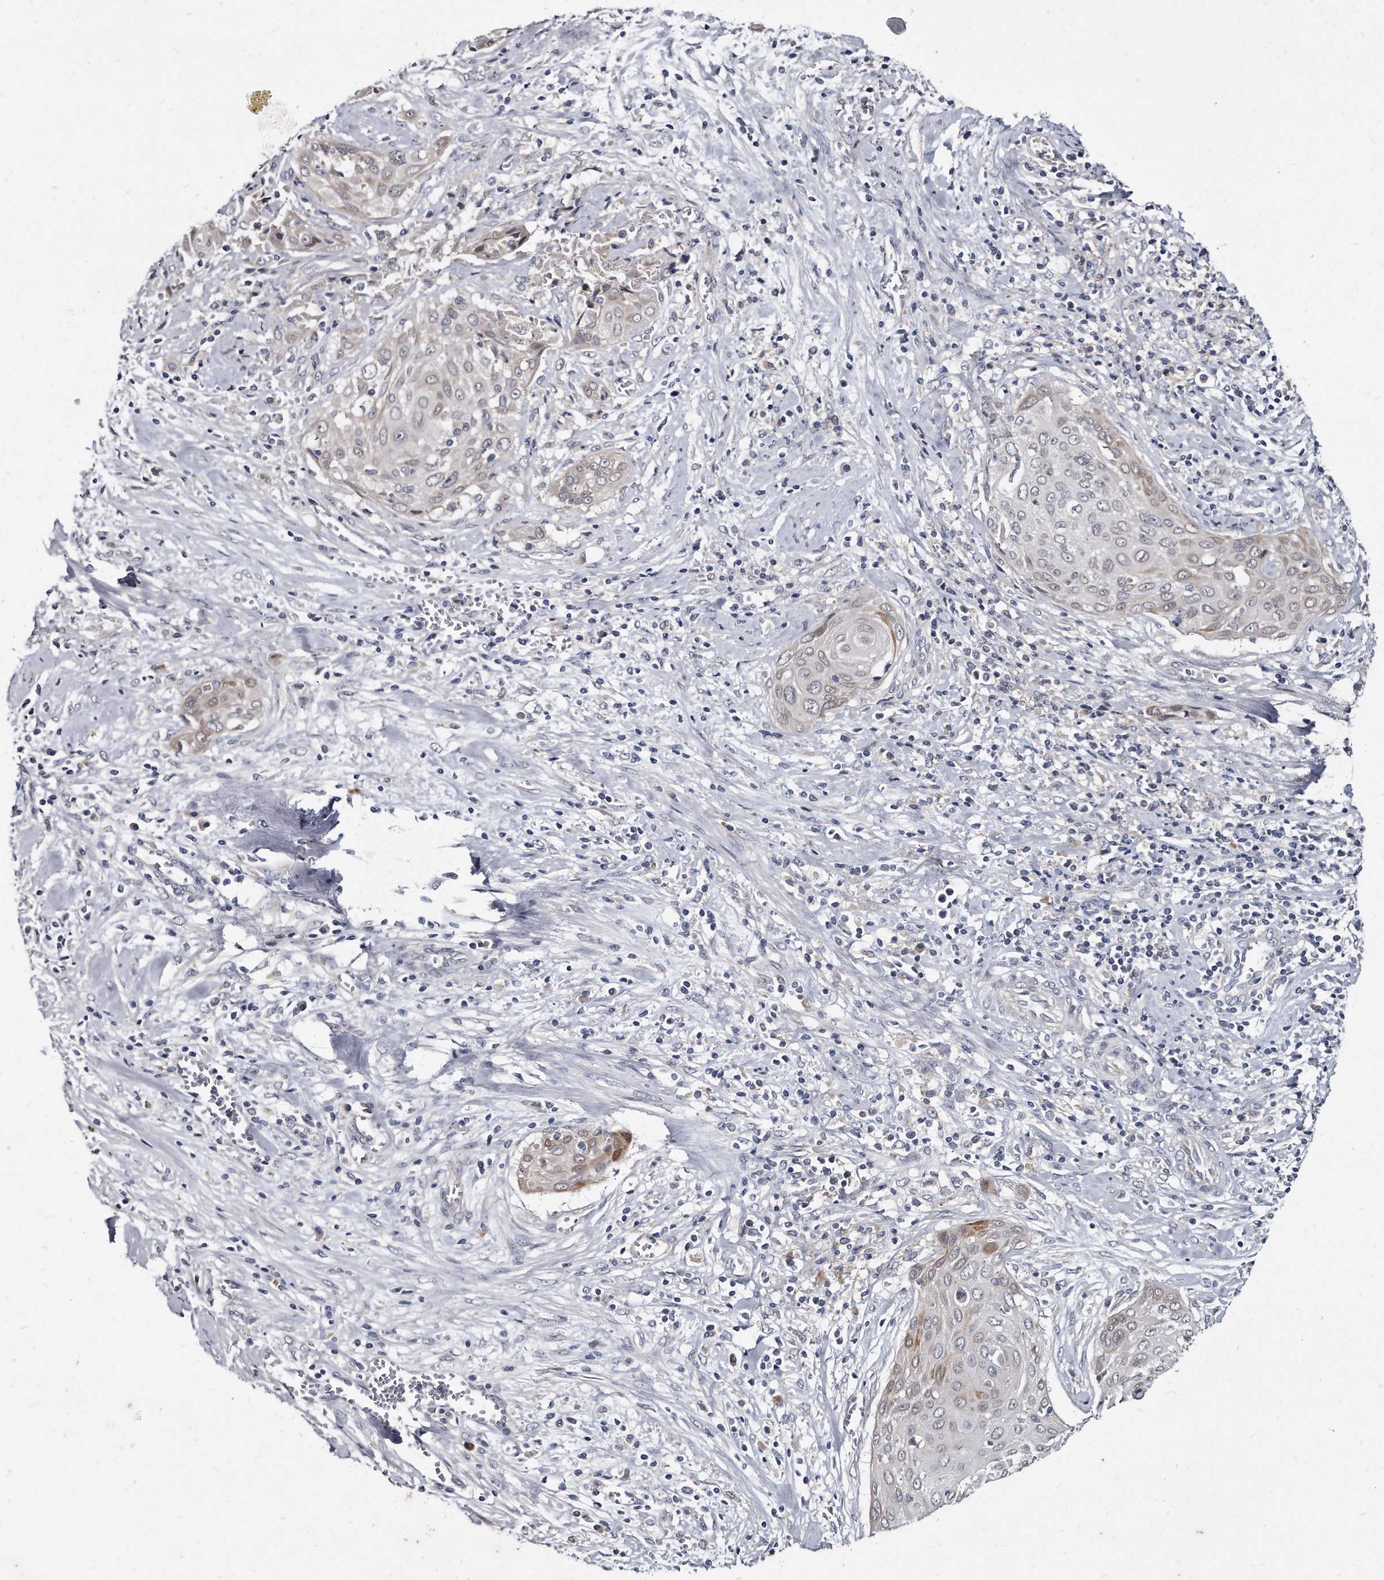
{"staining": {"intensity": "weak", "quantity": "<25%", "location": "cytoplasmic/membranous"}, "tissue": "cervical cancer", "cell_type": "Tumor cells", "image_type": "cancer", "snomed": [{"axis": "morphology", "description": "Squamous cell carcinoma, NOS"}, {"axis": "topography", "description": "Cervix"}], "caption": "Tumor cells are negative for brown protein staining in cervical cancer (squamous cell carcinoma).", "gene": "KLHDC3", "patient": {"sex": "female", "age": 55}}